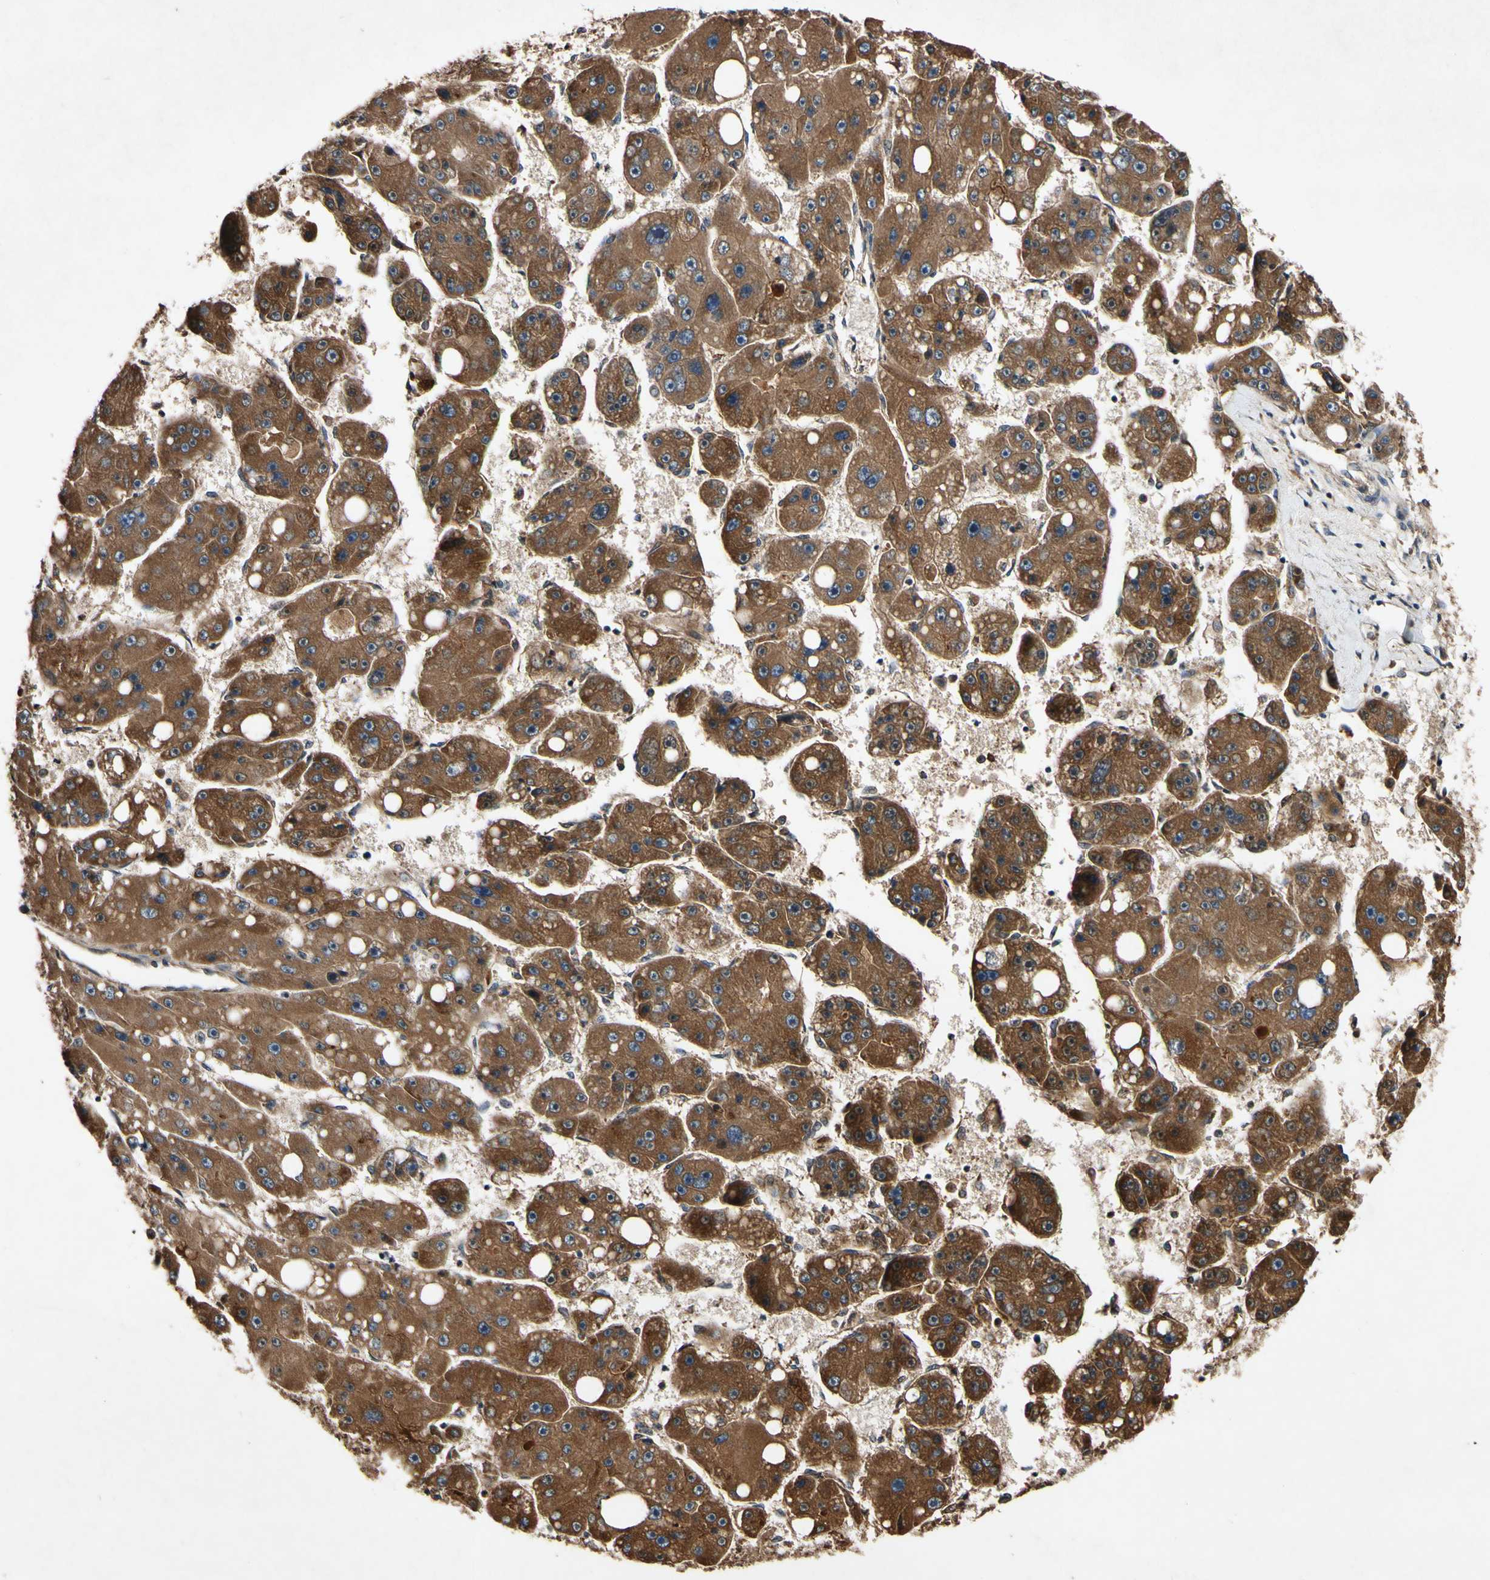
{"staining": {"intensity": "strong", "quantity": ">75%", "location": "cytoplasmic/membranous"}, "tissue": "liver cancer", "cell_type": "Tumor cells", "image_type": "cancer", "snomed": [{"axis": "morphology", "description": "Carcinoma, Hepatocellular, NOS"}, {"axis": "topography", "description": "Liver"}], "caption": "Immunohistochemical staining of human liver hepatocellular carcinoma demonstrates high levels of strong cytoplasmic/membranous staining in about >75% of tumor cells. (IHC, brightfield microscopy, high magnification).", "gene": "PLAT", "patient": {"sex": "female", "age": 61}}